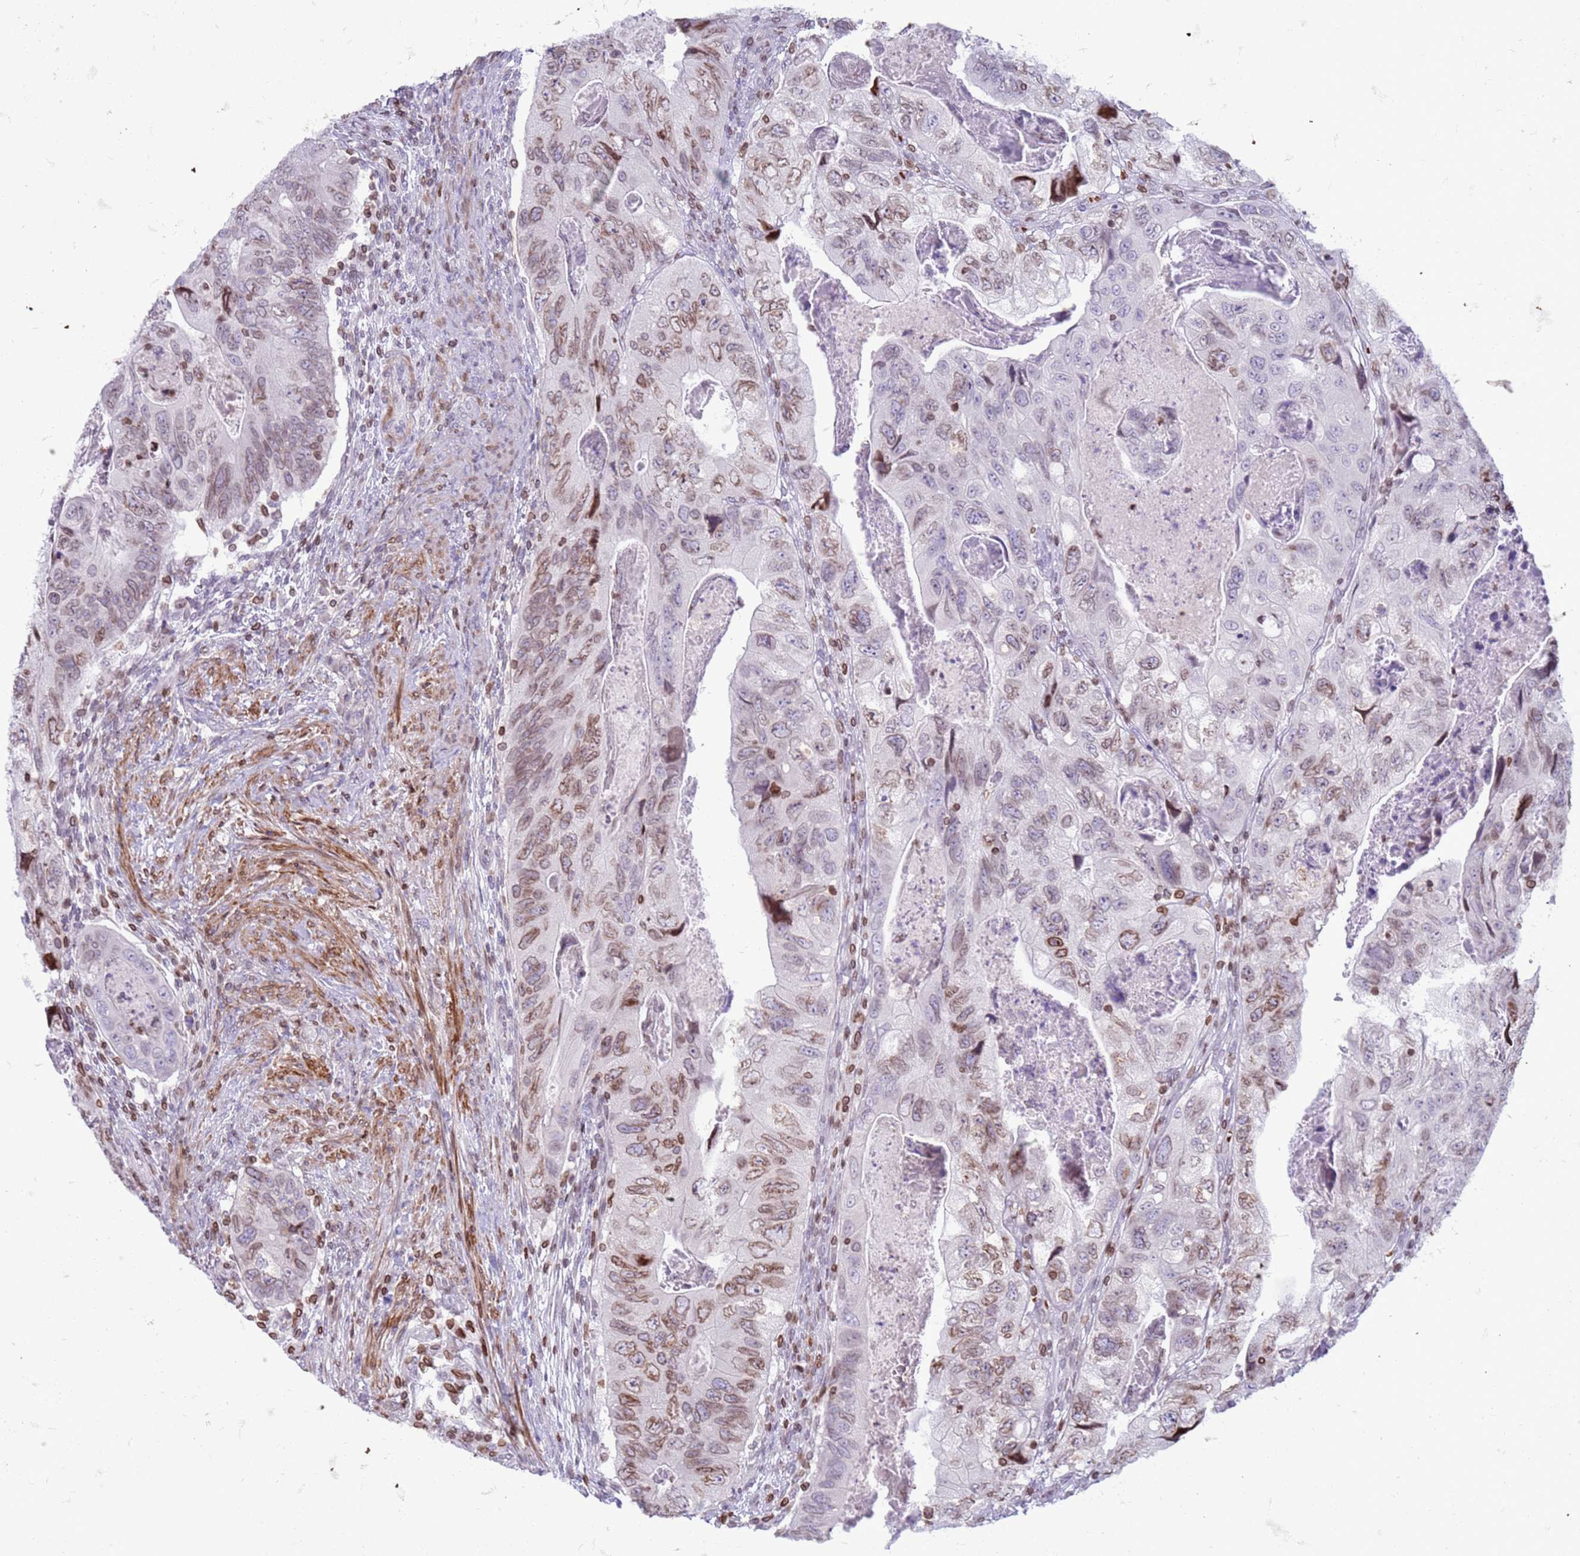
{"staining": {"intensity": "moderate", "quantity": "25%-75%", "location": "cytoplasmic/membranous,nuclear"}, "tissue": "colorectal cancer", "cell_type": "Tumor cells", "image_type": "cancer", "snomed": [{"axis": "morphology", "description": "Adenocarcinoma, NOS"}, {"axis": "topography", "description": "Rectum"}], "caption": "A histopathology image of adenocarcinoma (colorectal) stained for a protein demonstrates moderate cytoplasmic/membranous and nuclear brown staining in tumor cells.", "gene": "METTL25B", "patient": {"sex": "male", "age": 63}}